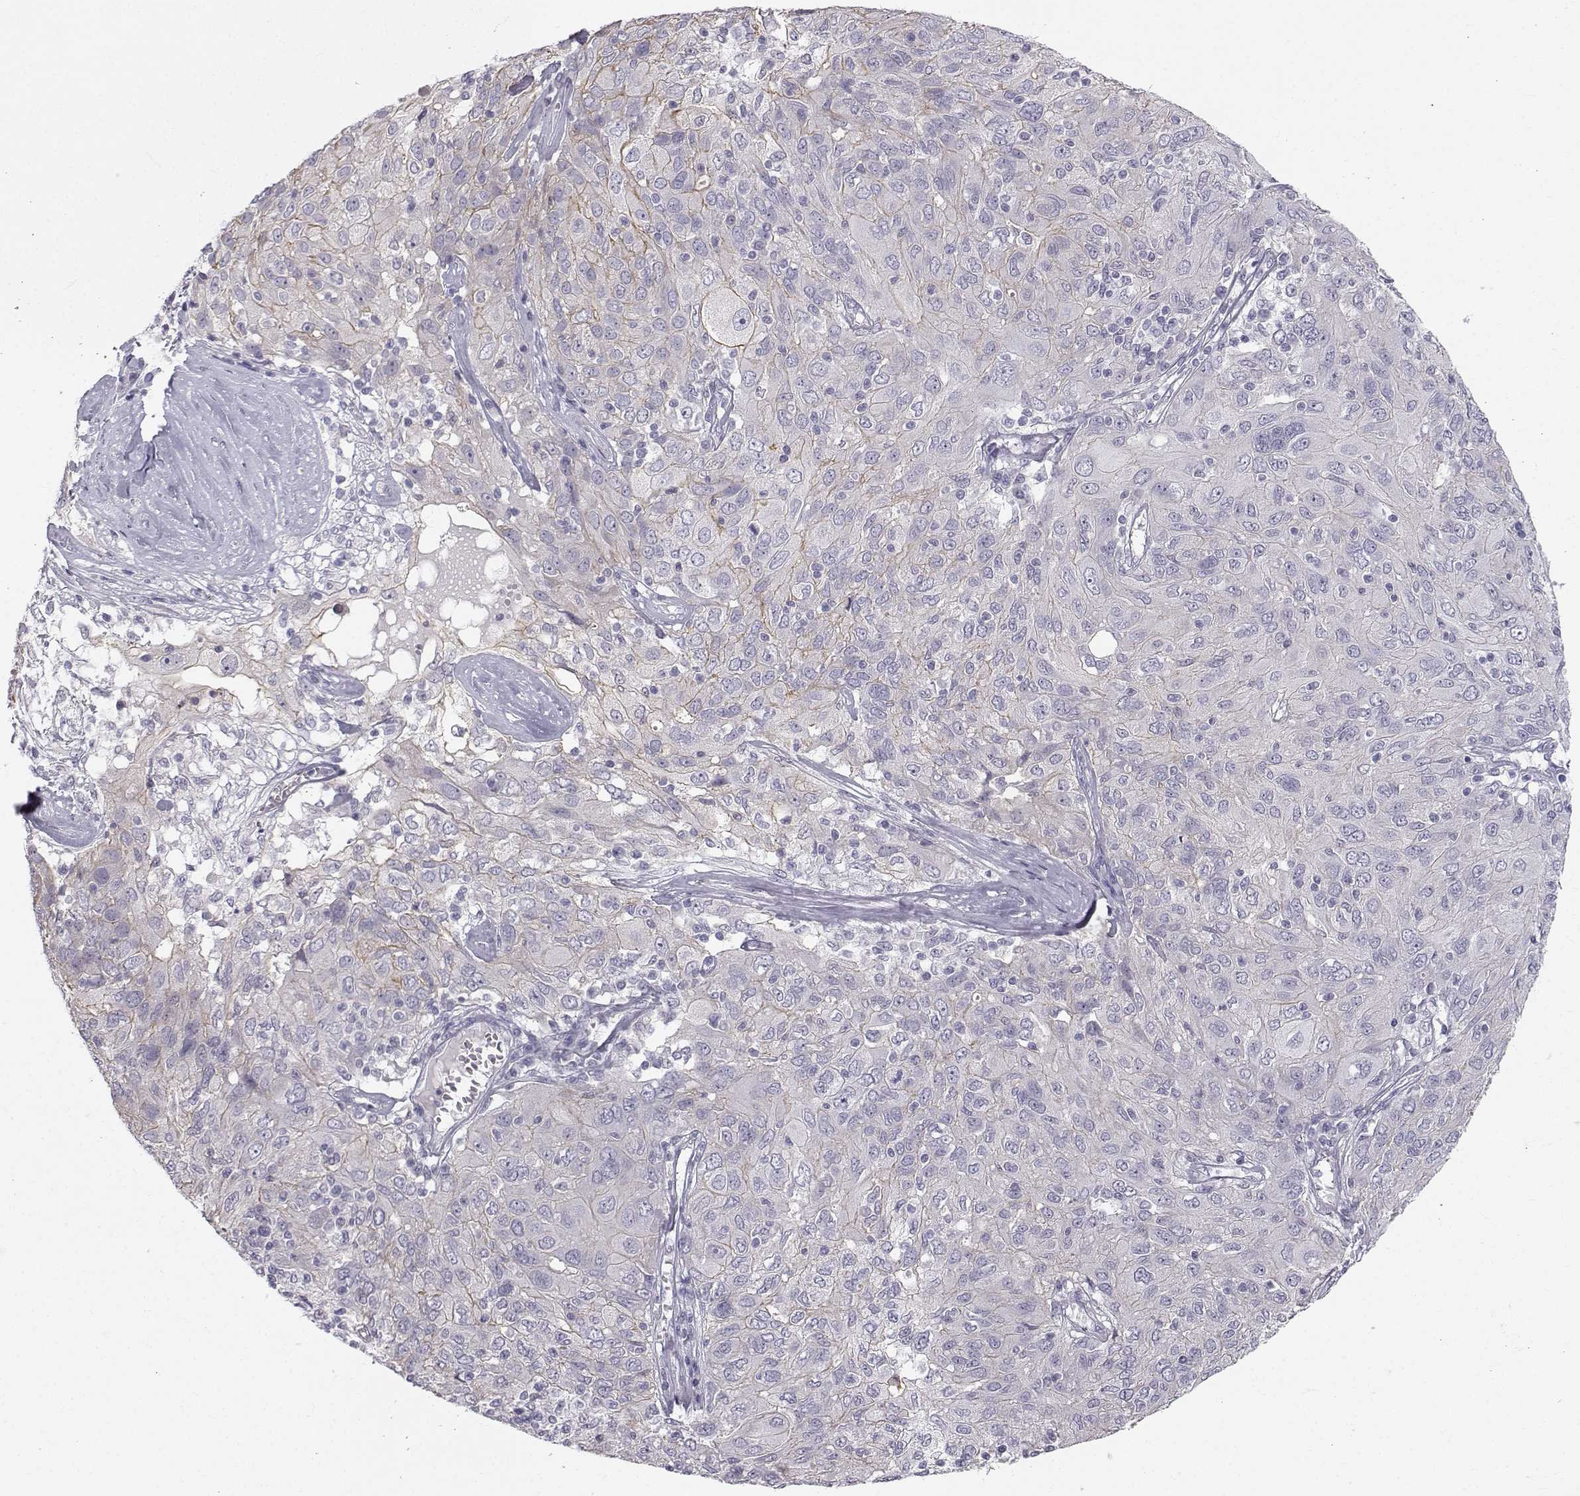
{"staining": {"intensity": "moderate", "quantity": "<25%", "location": "cytoplasmic/membranous"}, "tissue": "ovarian cancer", "cell_type": "Tumor cells", "image_type": "cancer", "snomed": [{"axis": "morphology", "description": "Carcinoma, endometroid"}, {"axis": "topography", "description": "Ovary"}], "caption": "IHC (DAB (3,3'-diaminobenzidine)) staining of human ovarian endometroid carcinoma displays moderate cytoplasmic/membranous protein staining in approximately <25% of tumor cells.", "gene": "ZNF185", "patient": {"sex": "female", "age": 50}}